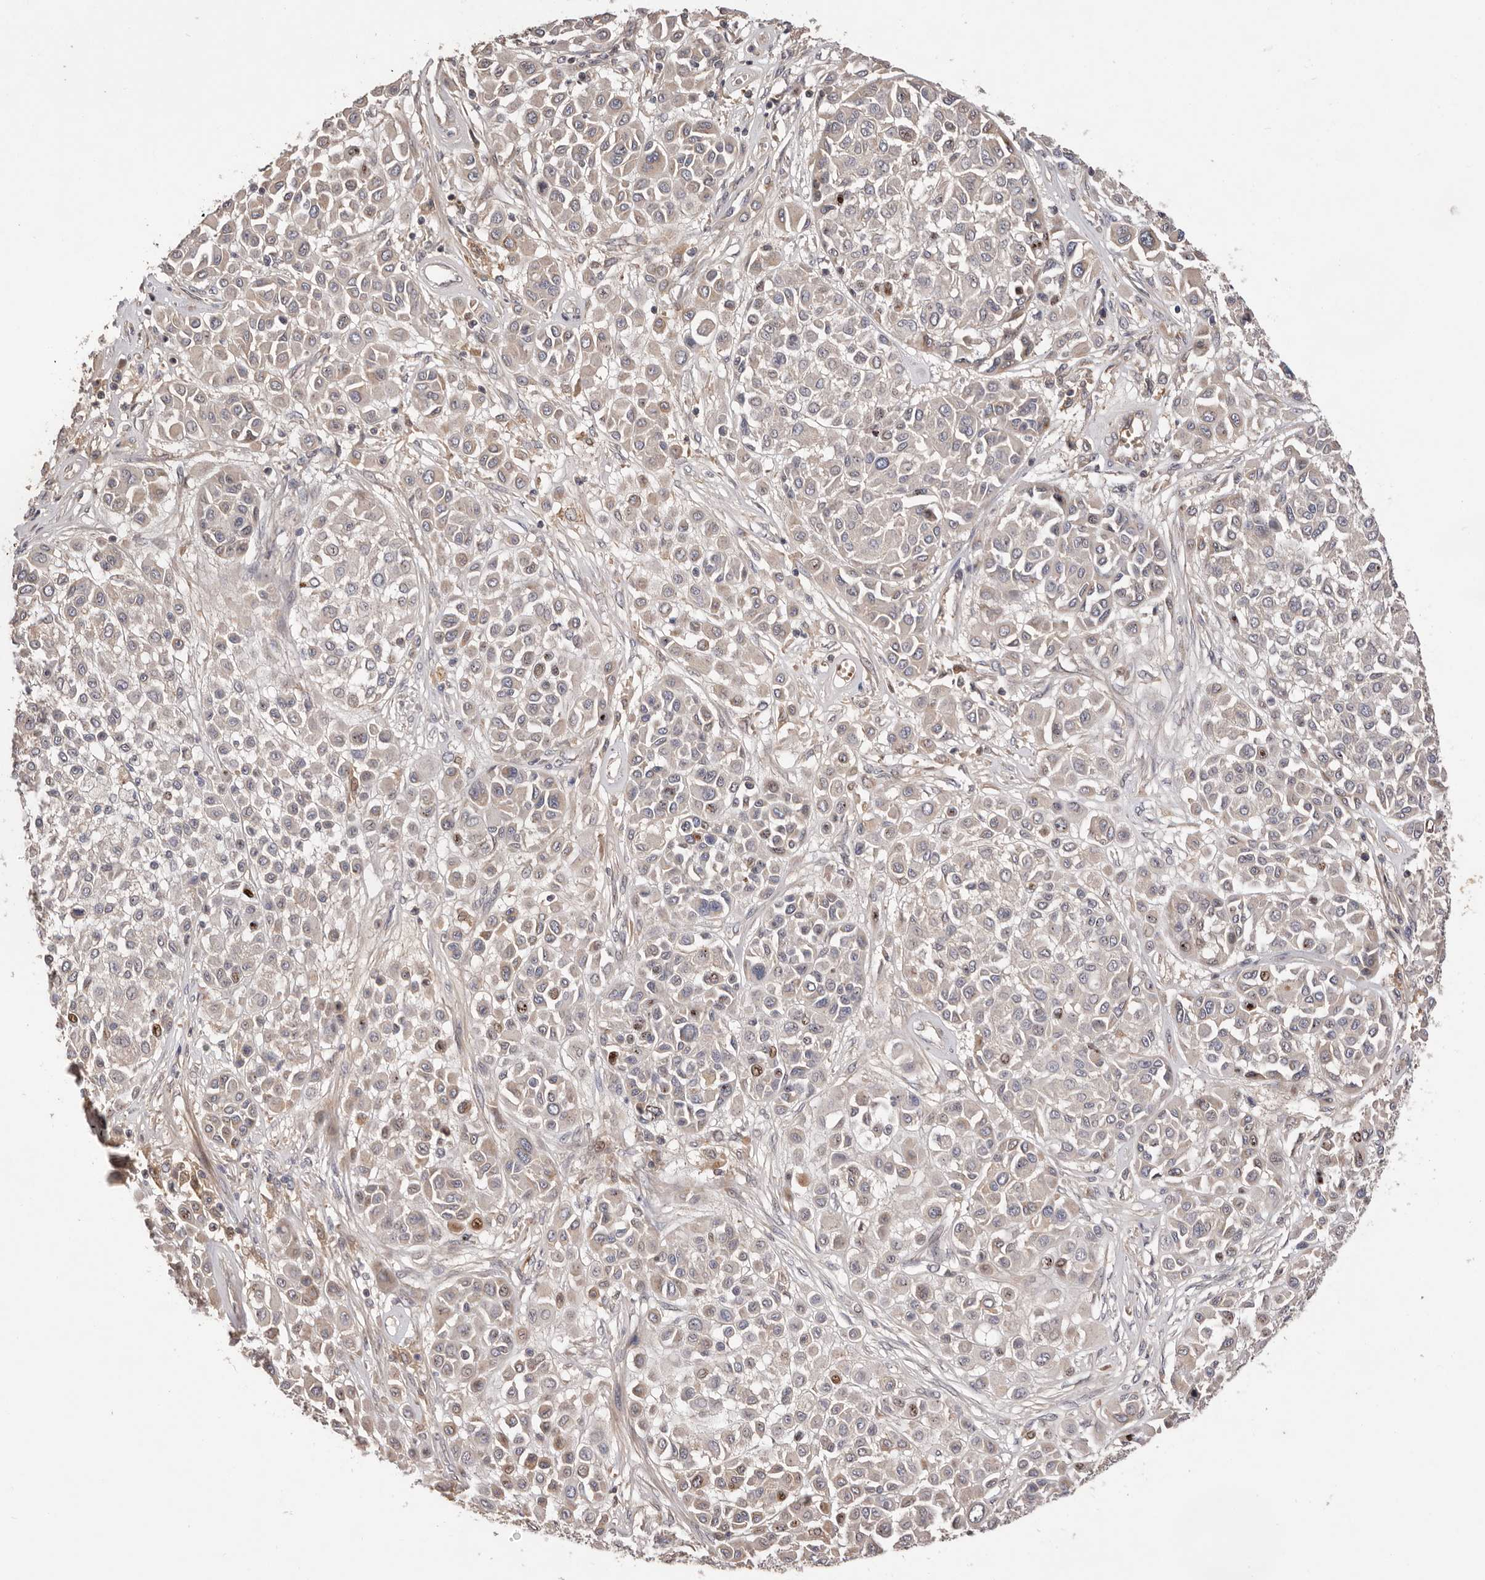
{"staining": {"intensity": "weak", "quantity": "<25%", "location": "cytoplasmic/membranous"}, "tissue": "melanoma", "cell_type": "Tumor cells", "image_type": "cancer", "snomed": [{"axis": "morphology", "description": "Malignant melanoma, Metastatic site"}, {"axis": "topography", "description": "Soft tissue"}], "caption": "Tumor cells show no significant protein staining in malignant melanoma (metastatic site).", "gene": "DOP1A", "patient": {"sex": "male", "age": 41}}